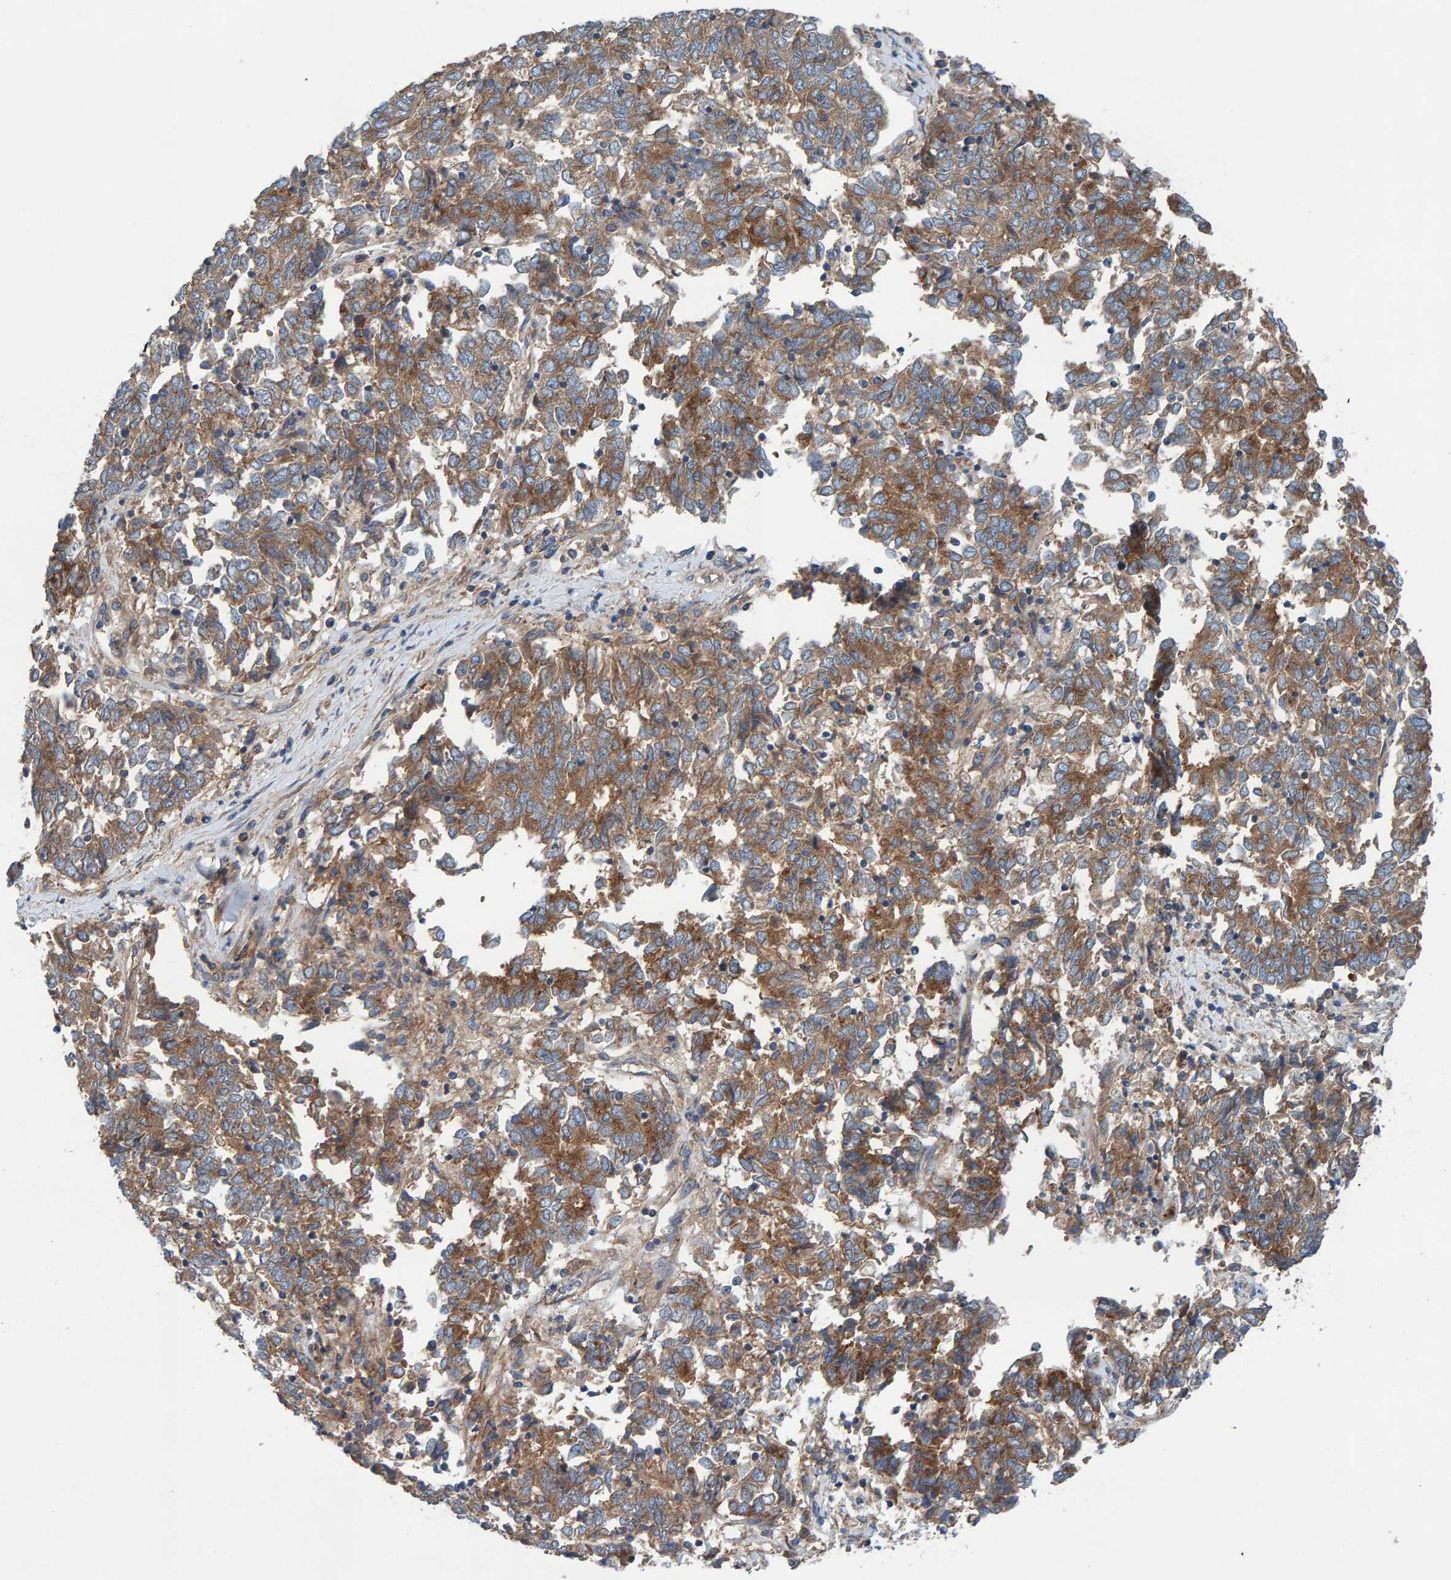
{"staining": {"intensity": "moderate", "quantity": ">75%", "location": "cytoplasmic/membranous"}, "tissue": "endometrial cancer", "cell_type": "Tumor cells", "image_type": "cancer", "snomed": [{"axis": "morphology", "description": "Adenocarcinoma, NOS"}, {"axis": "topography", "description": "Endometrium"}], "caption": "Human endometrial cancer stained with a protein marker displays moderate staining in tumor cells.", "gene": "MKLN1", "patient": {"sex": "female", "age": 80}}